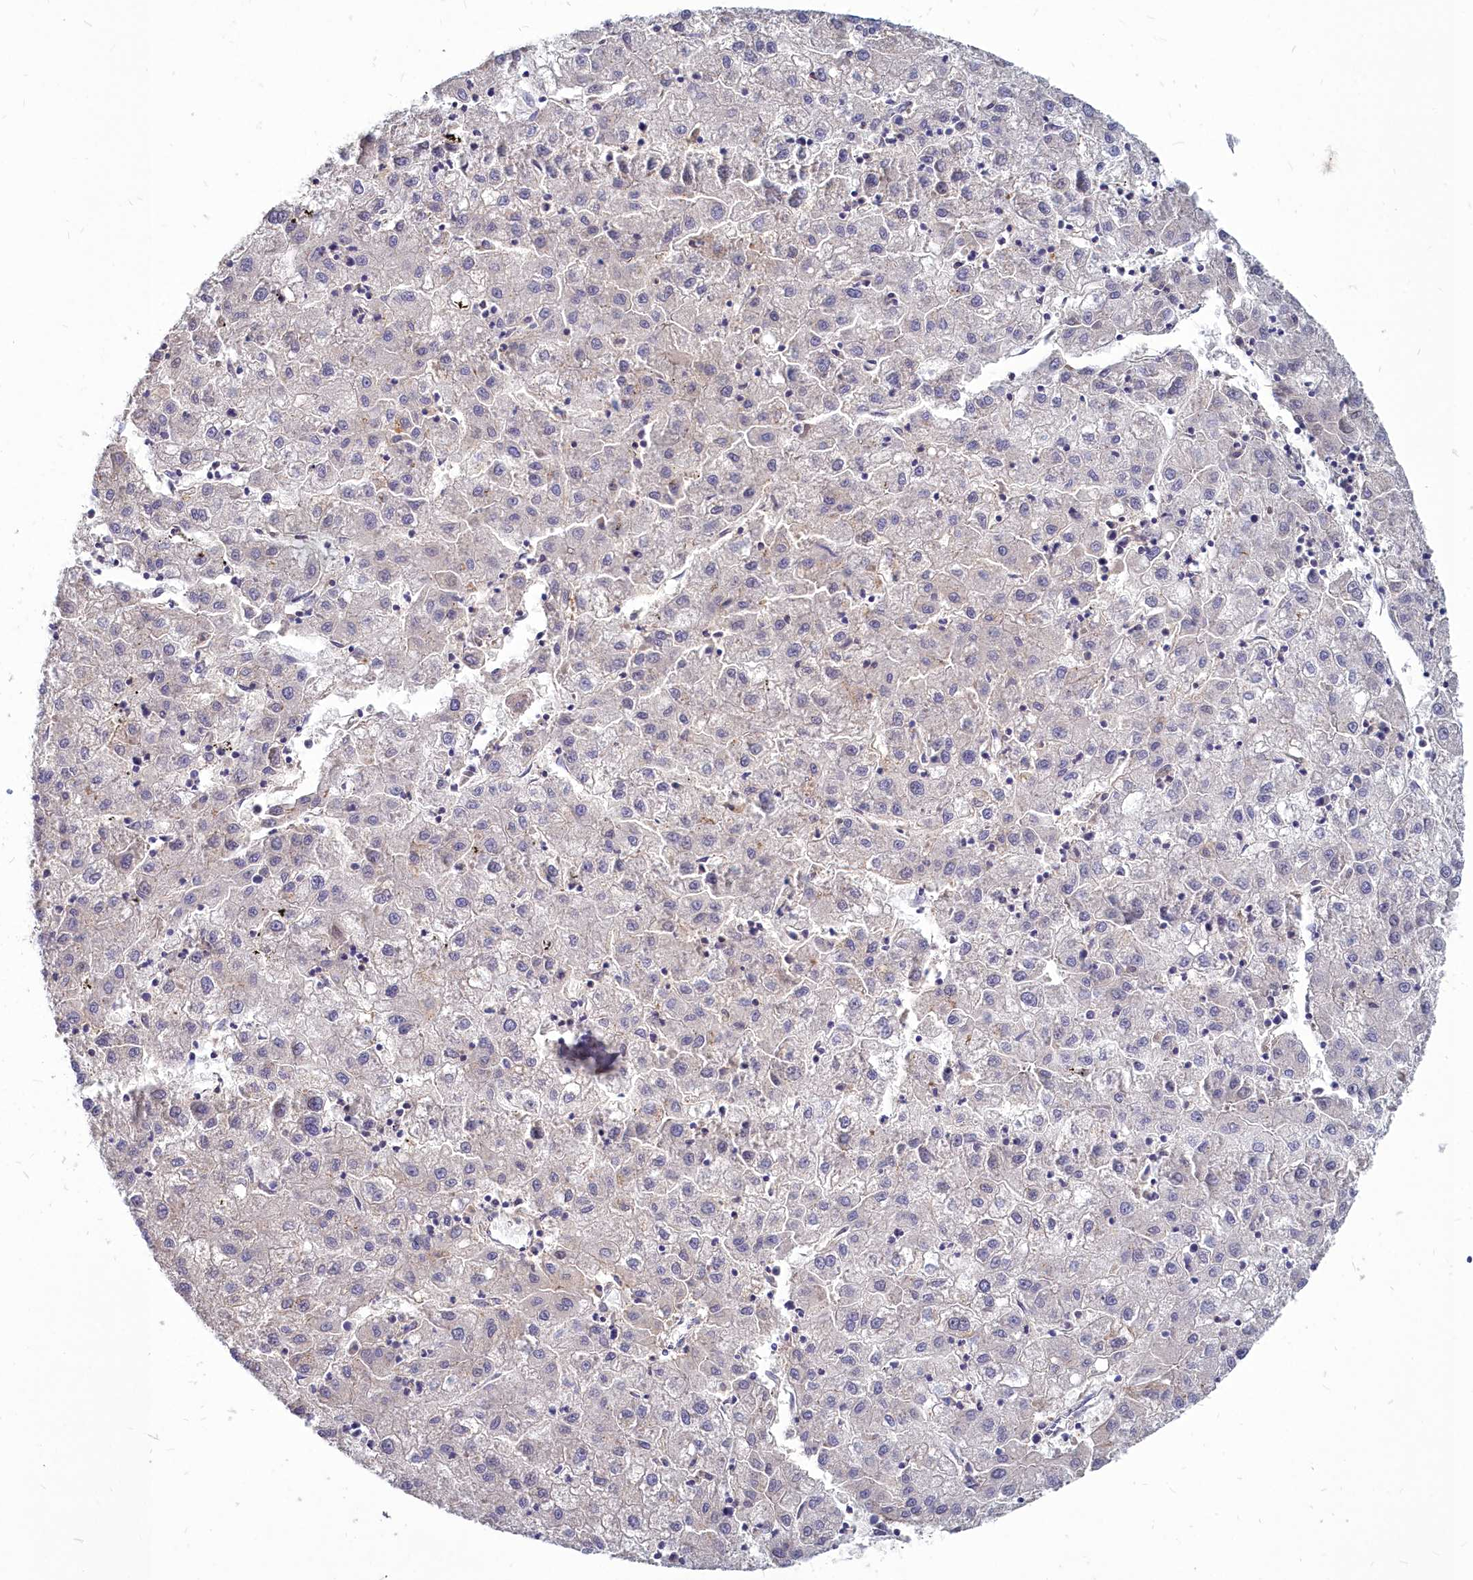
{"staining": {"intensity": "negative", "quantity": "none", "location": "none"}, "tissue": "liver cancer", "cell_type": "Tumor cells", "image_type": "cancer", "snomed": [{"axis": "morphology", "description": "Carcinoma, Hepatocellular, NOS"}, {"axis": "topography", "description": "Liver"}], "caption": "Immunohistochemical staining of human liver cancer (hepatocellular carcinoma) reveals no significant staining in tumor cells.", "gene": "NOXA1", "patient": {"sex": "male", "age": 72}}